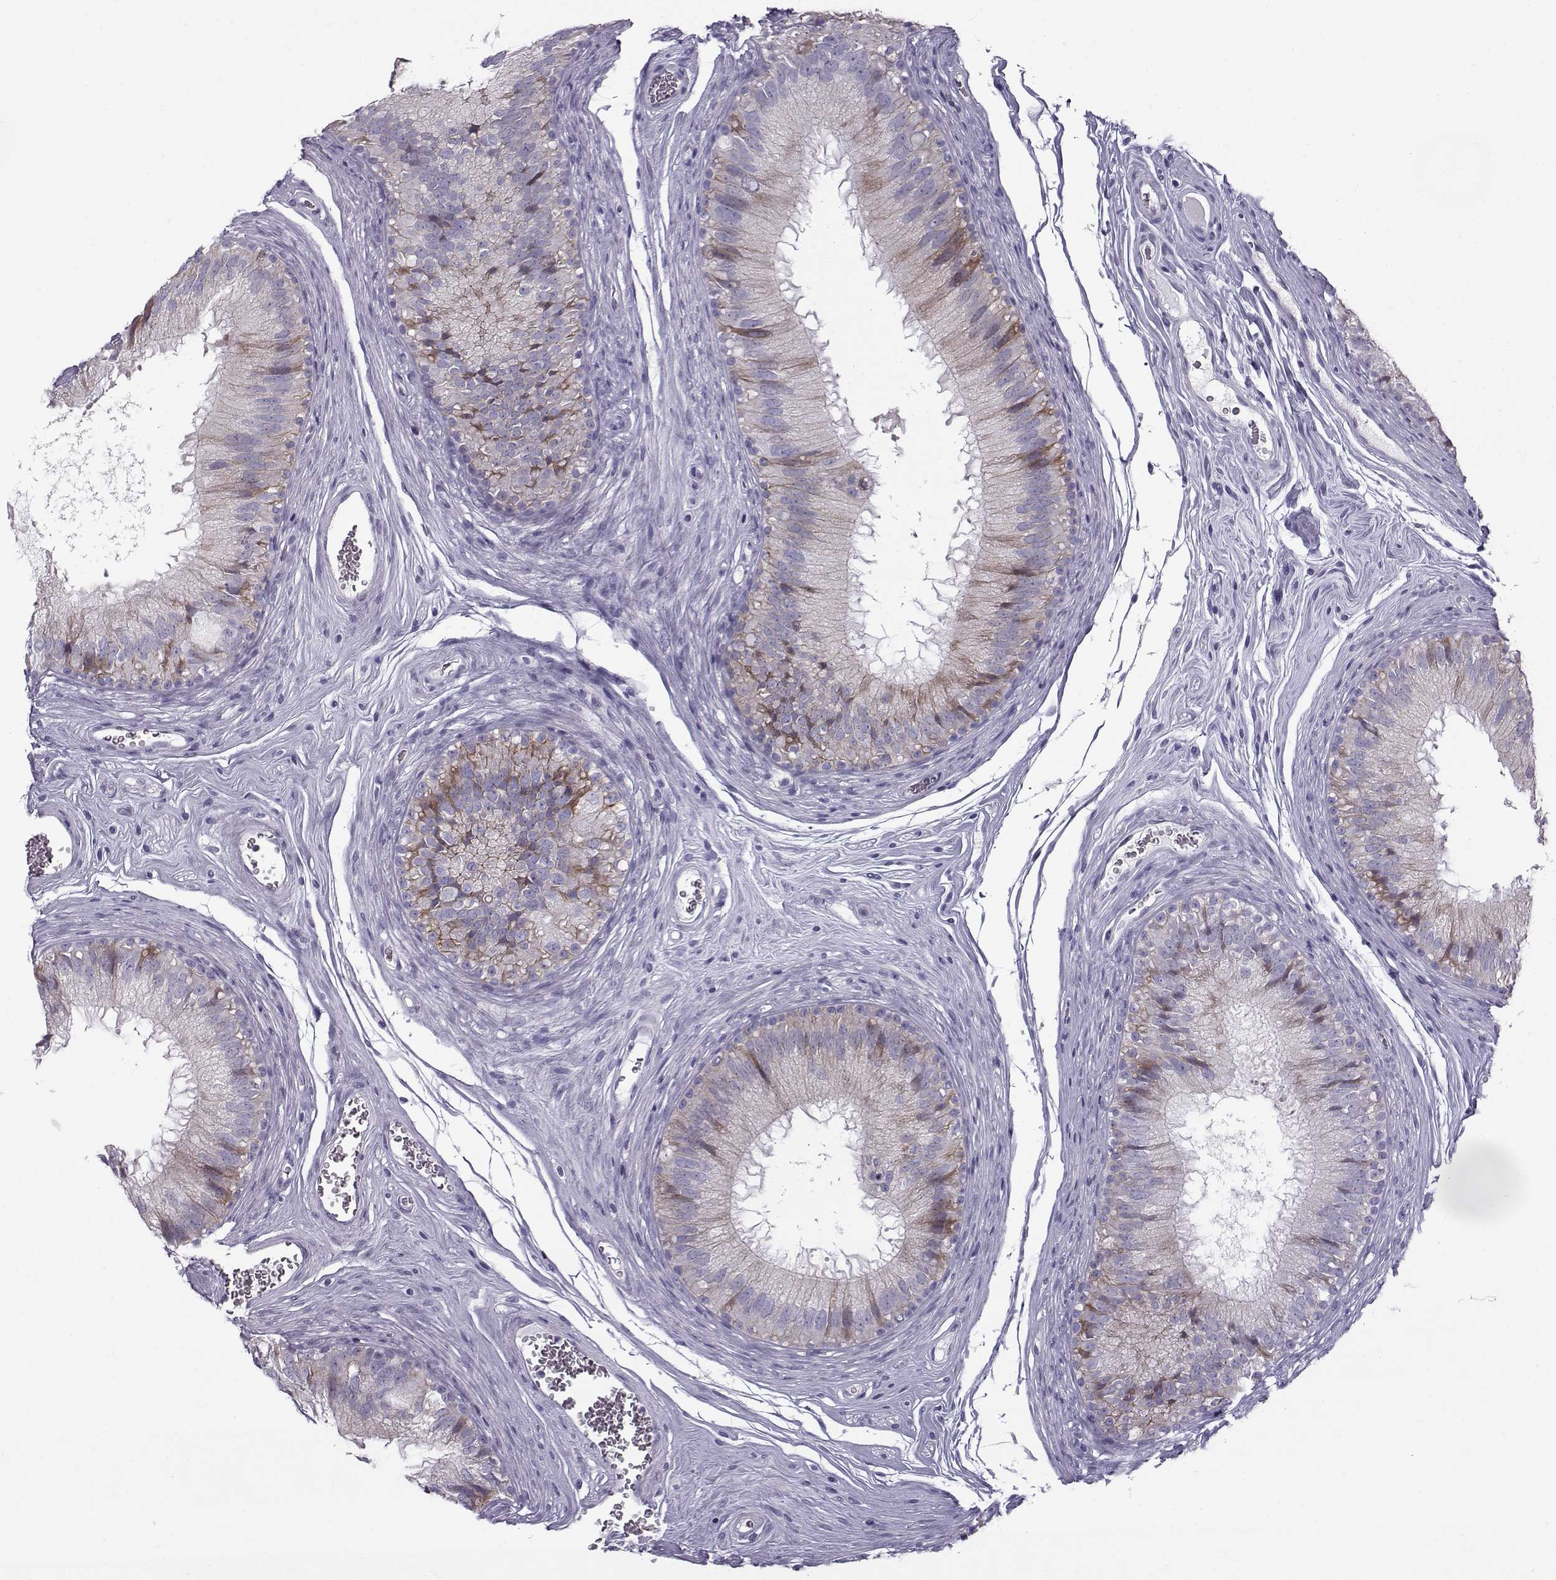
{"staining": {"intensity": "moderate", "quantity": "<25%", "location": "cytoplasmic/membranous"}, "tissue": "epididymis", "cell_type": "Glandular cells", "image_type": "normal", "snomed": [{"axis": "morphology", "description": "Normal tissue, NOS"}, {"axis": "topography", "description": "Epididymis"}], "caption": "Immunohistochemical staining of normal epididymis demonstrates low levels of moderate cytoplasmic/membranous staining in approximately <25% of glandular cells.", "gene": "DMRT3", "patient": {"sex": "male", "age": 37}}